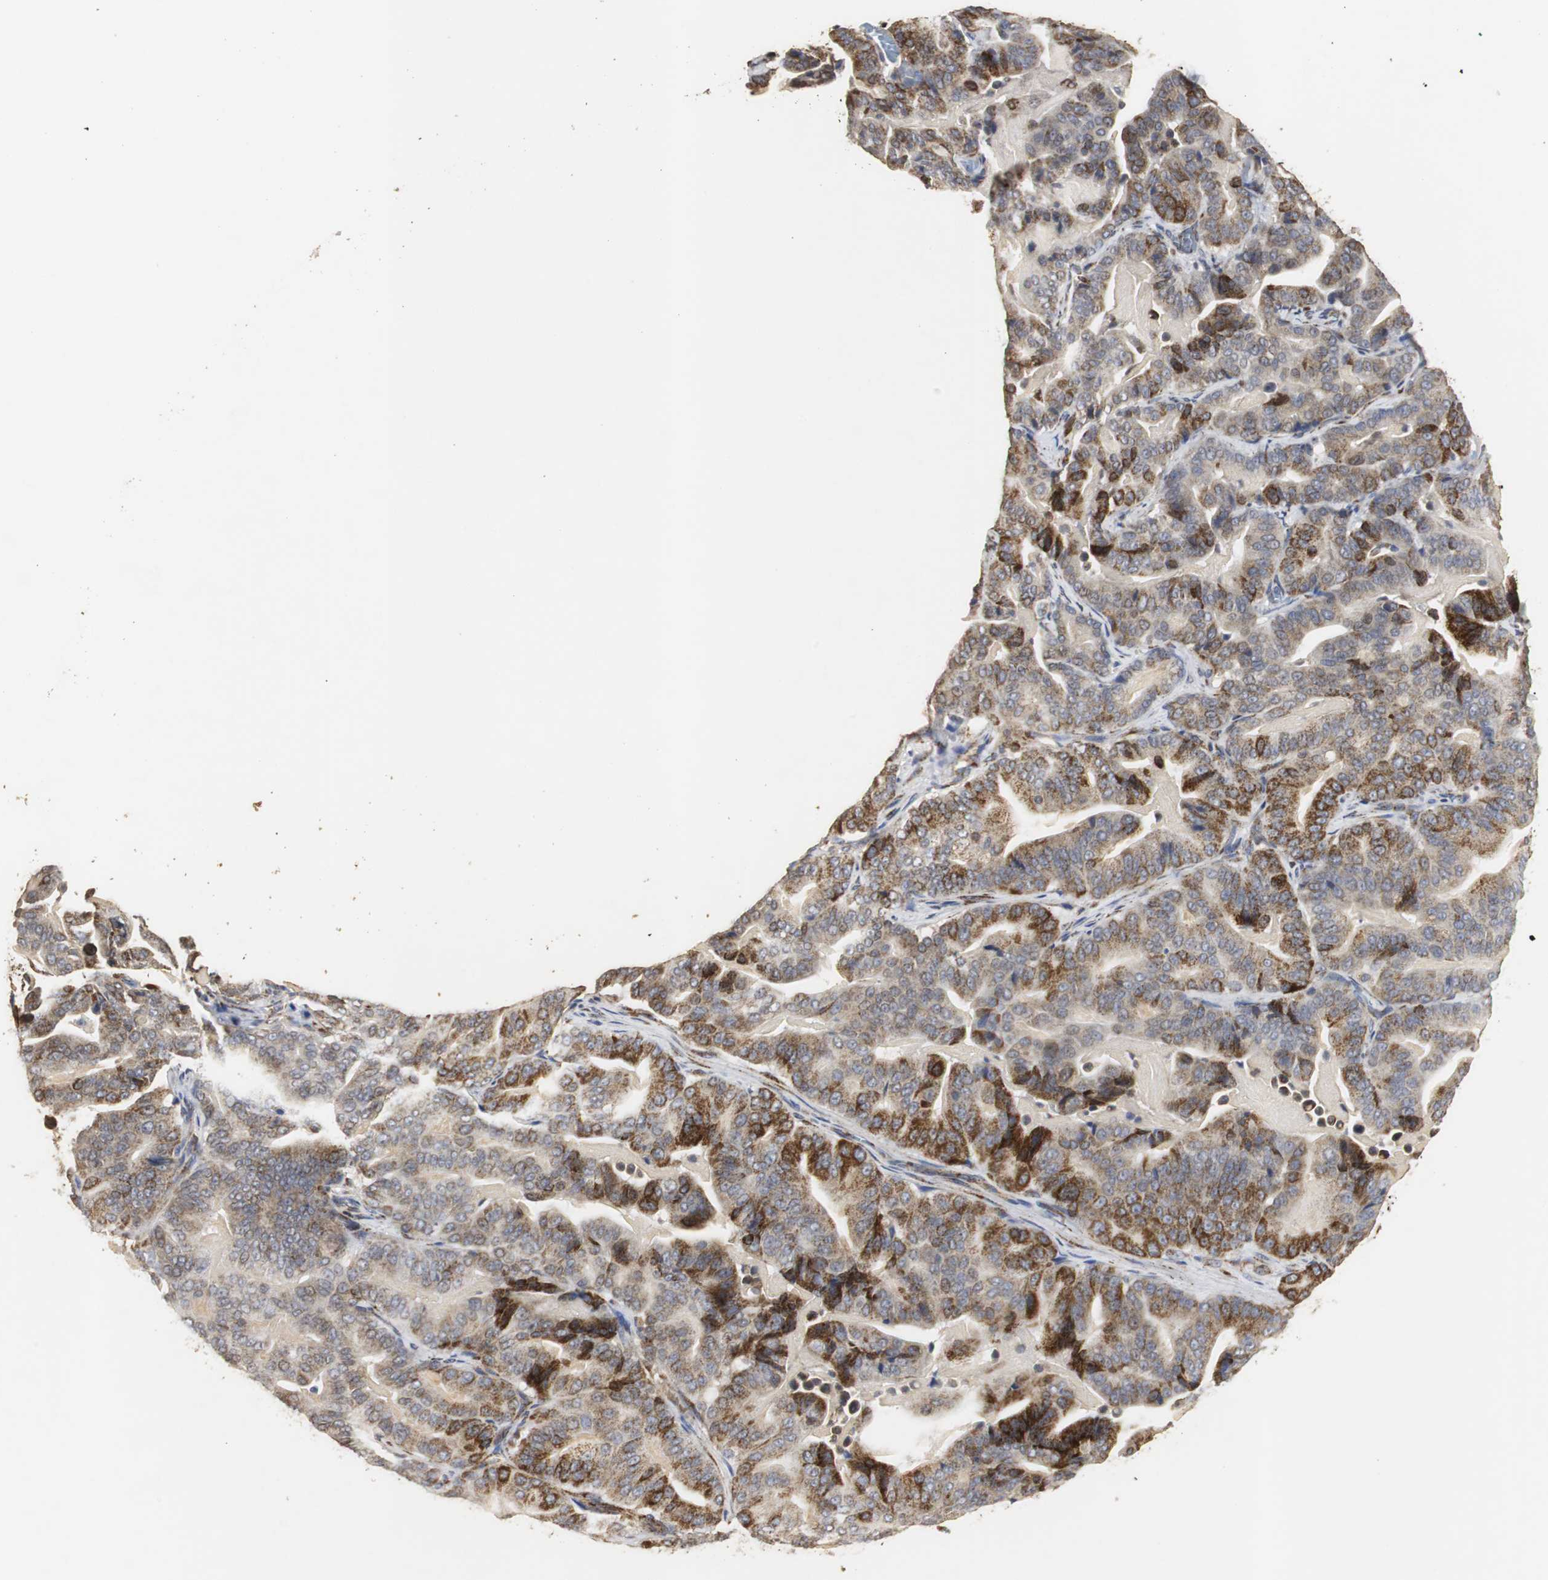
{"staining": {"intensity": "strong", "quantity": "25%-75%", "location": "cytoplasmic/membranous"}, "tissue": "pancreatic cancer", "cell_type": "Tumor cells", "image_type": "cancer", "snomed": [{"axis": "morphology", "description": "Adenocarcinoma, NOS"}, {"axis": "topography", "description": "Pancreas"}], "caption": "Adenocarcinoma (pancreatic) stained for a protein (brown) shows strong cytoplasmic/membranous positive staining in approximately 25%-75% of tumor cells.", "gene": "HSD17B10", "patient": {"sex": "male", "age": 63}}